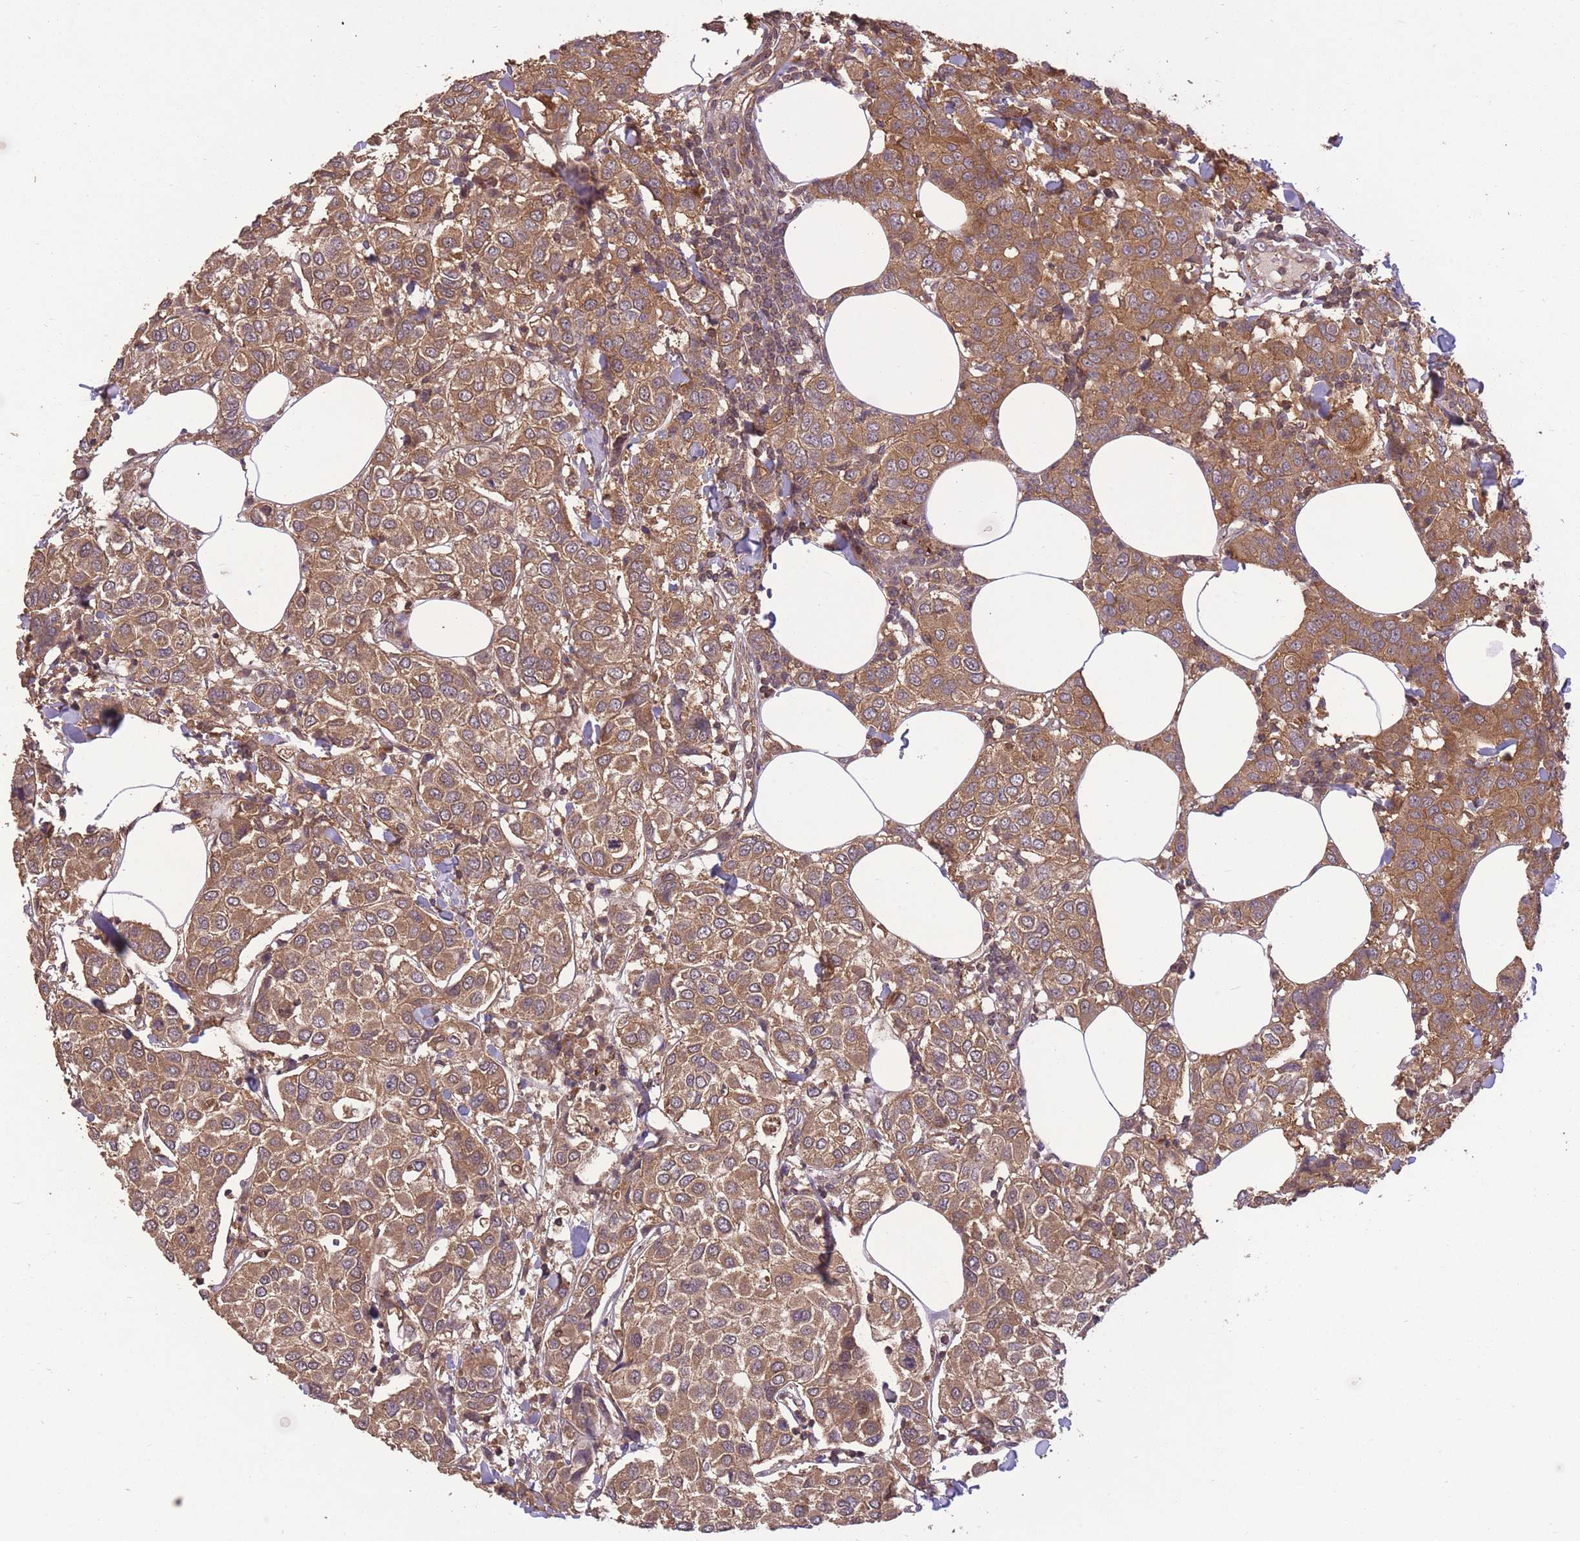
{"staining": {"intensity": "moderate", "quantity": ">75%", "location": "cytoplasmic/membranous"}, "tissue": "breast cancer", "cell_type": "Tumor cells", "image_type": "cancer", "snomed": [{"axis": "morphology", "description": "Duct carcinoma"}, {"axis": "topography", "description": "Breast"}], "caption": "The immunohistochemical stain labels moderate cytoplasmic/membranous staining in tumor cells of breast cancer (intraductal carcinoma) tissue.", "gene": "POLR3F", "patient": {"sex": "female", "age": 55}}